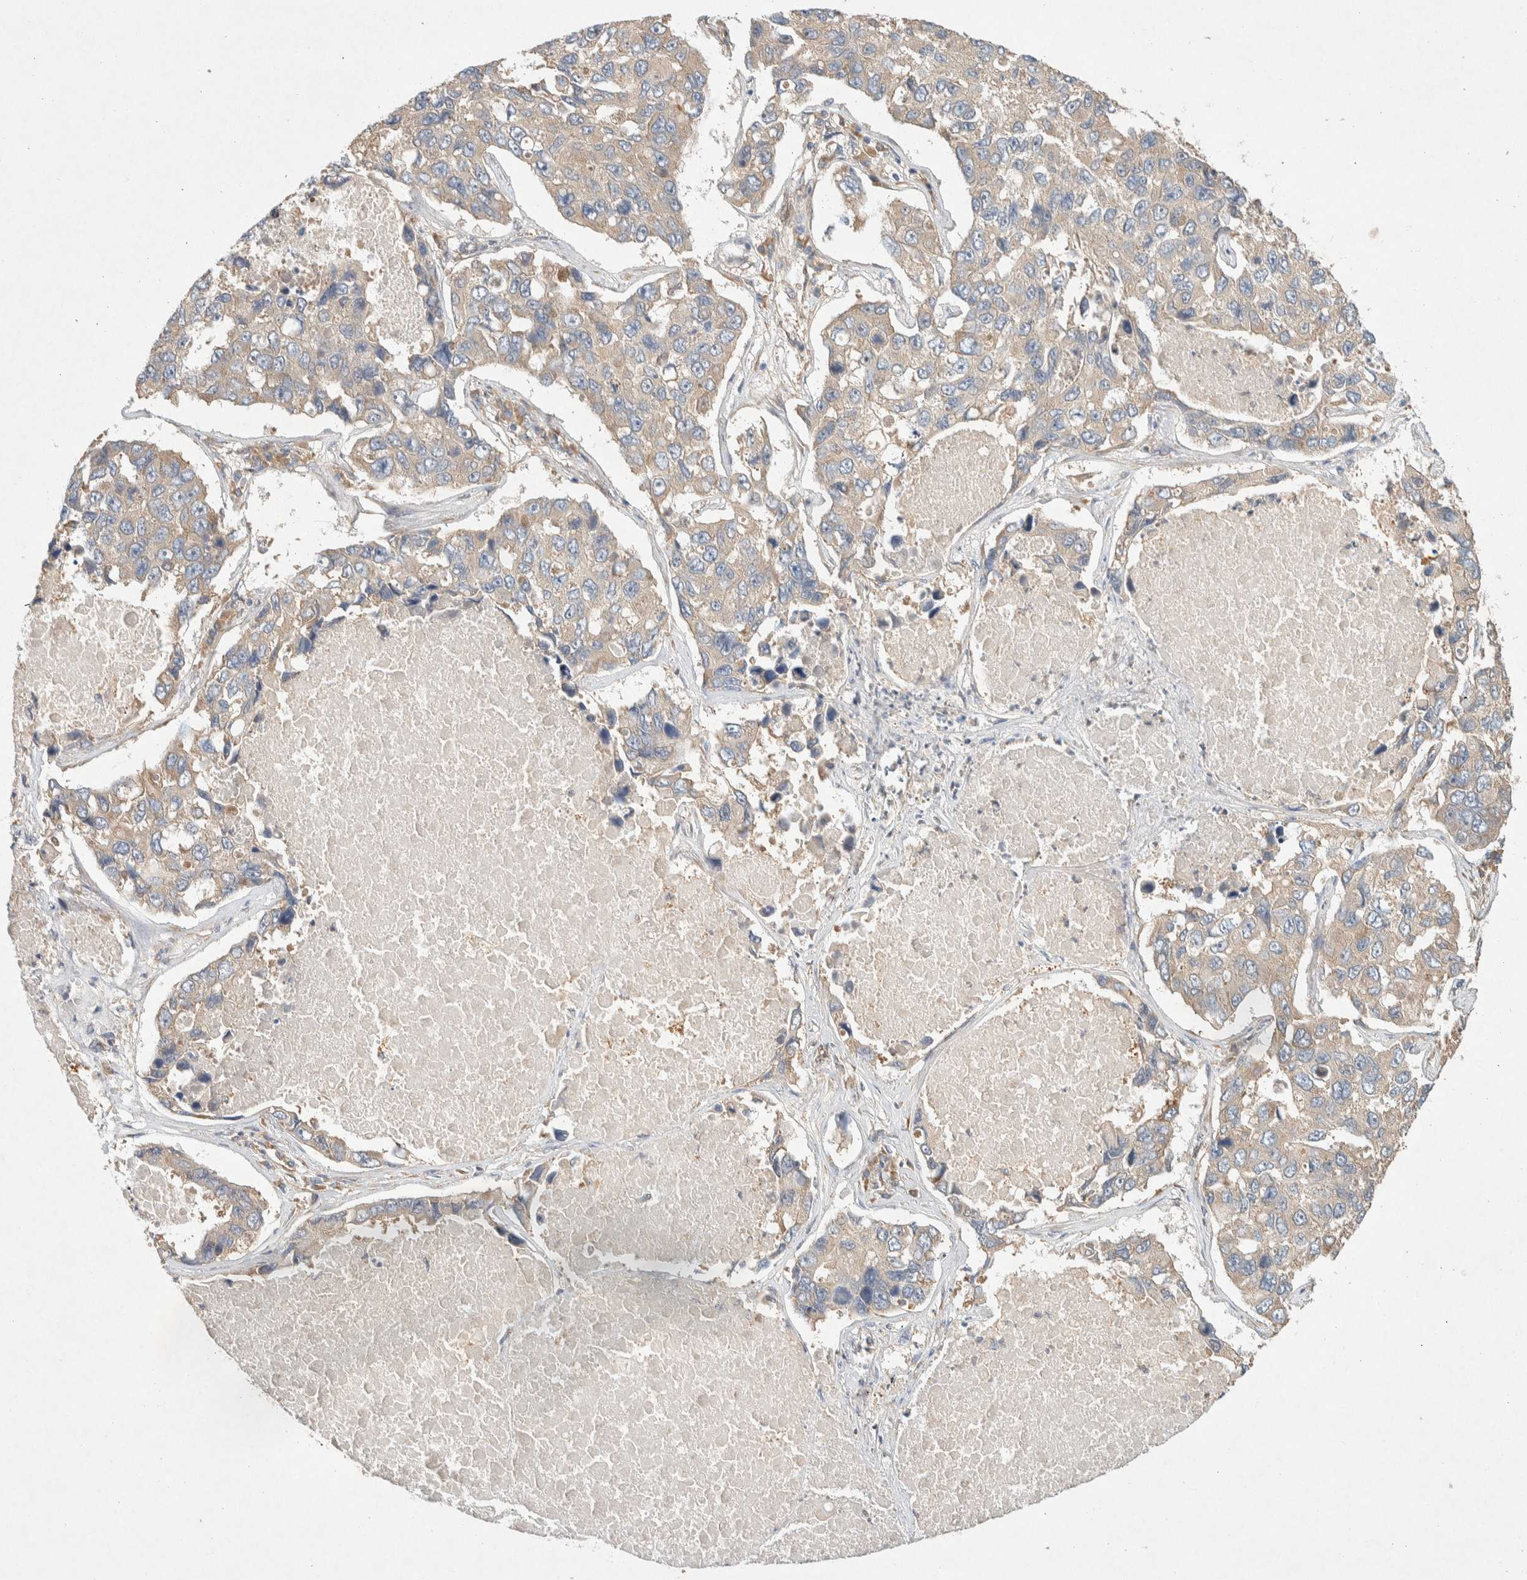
{"staining": {"intensity": "weak", "quantity": "<25%", "location": "cytoplasmic/membranous"}, "tissue": "lung cancer", "cell_type": "Tumor cells", "image_type": "cancer", "snomed": [{"axis": "morphology", "description": "Adenocarcinoma, NOS"}, {"axis": "topography", "description": "Lung"}], "caption": "Lung adenocarcinoma was stained to show a protein in brown. There is no significant staining in tumor cells. The staining is performed using DAB (3,3'-diaminobenzidine) brown chromogen with nuclei counter-stained in using hematoxylin.", "gene": "PXK", "patient": {"sex": "male", "age": 64}}